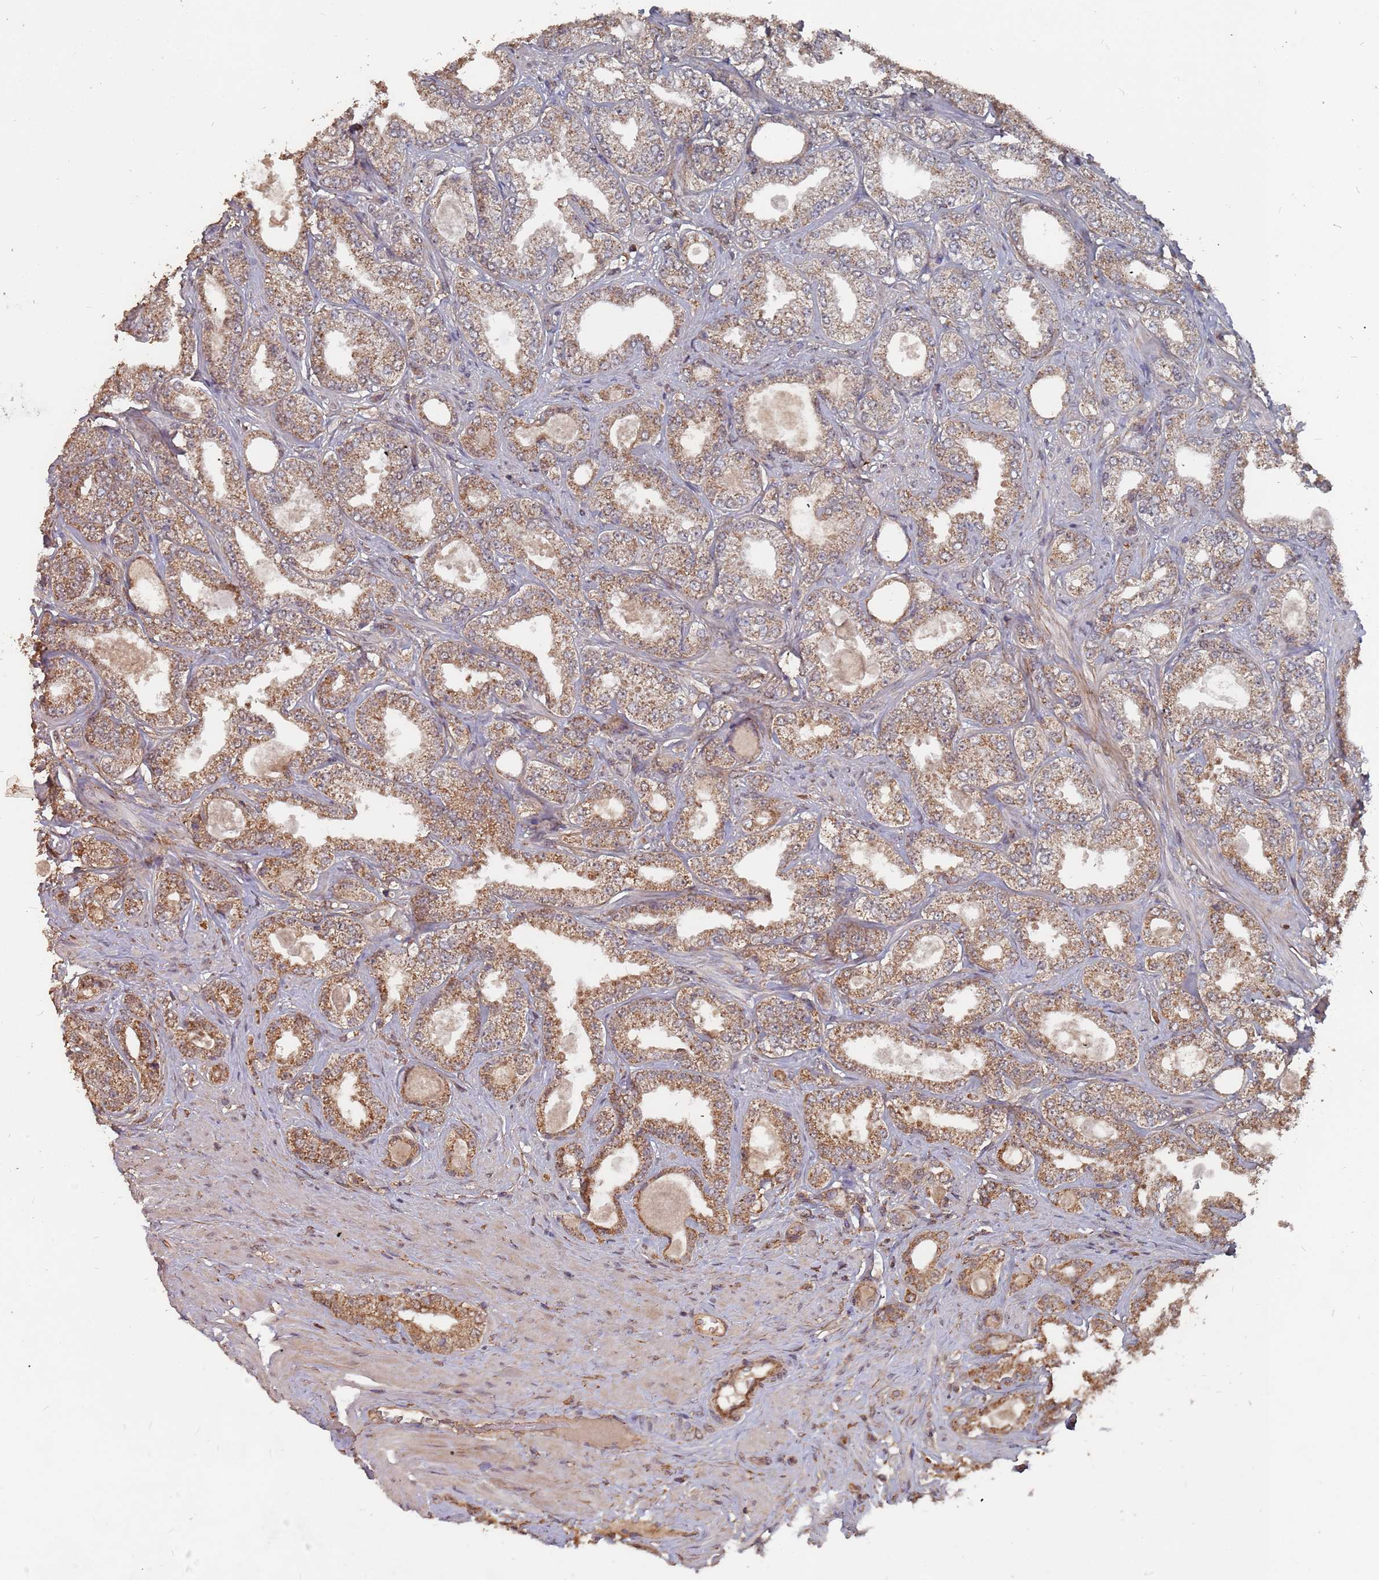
{"staining": {"intensity": "moderate", "quantity": ">75%", "location": "cytoplasmic/membranous"}, "tissue": "prostate cancer", "cell_type": "Tumor cells", "image_type": "cancer", "snomed": [{"axis": "morphology", "description": "Adenocarcinoma, Low grade"}, {"axis": "topography", "description": "Prostate"}], "caption": "Adenocarcinoma (low-grade) (prostate) was stained to show a protein in brown. There is medium levels of moderate cytoplasmic/membranous positivity in about >75% of tumor cells.", "gene": "PRORP", "patient": {"sex": "male", "age": 63}}